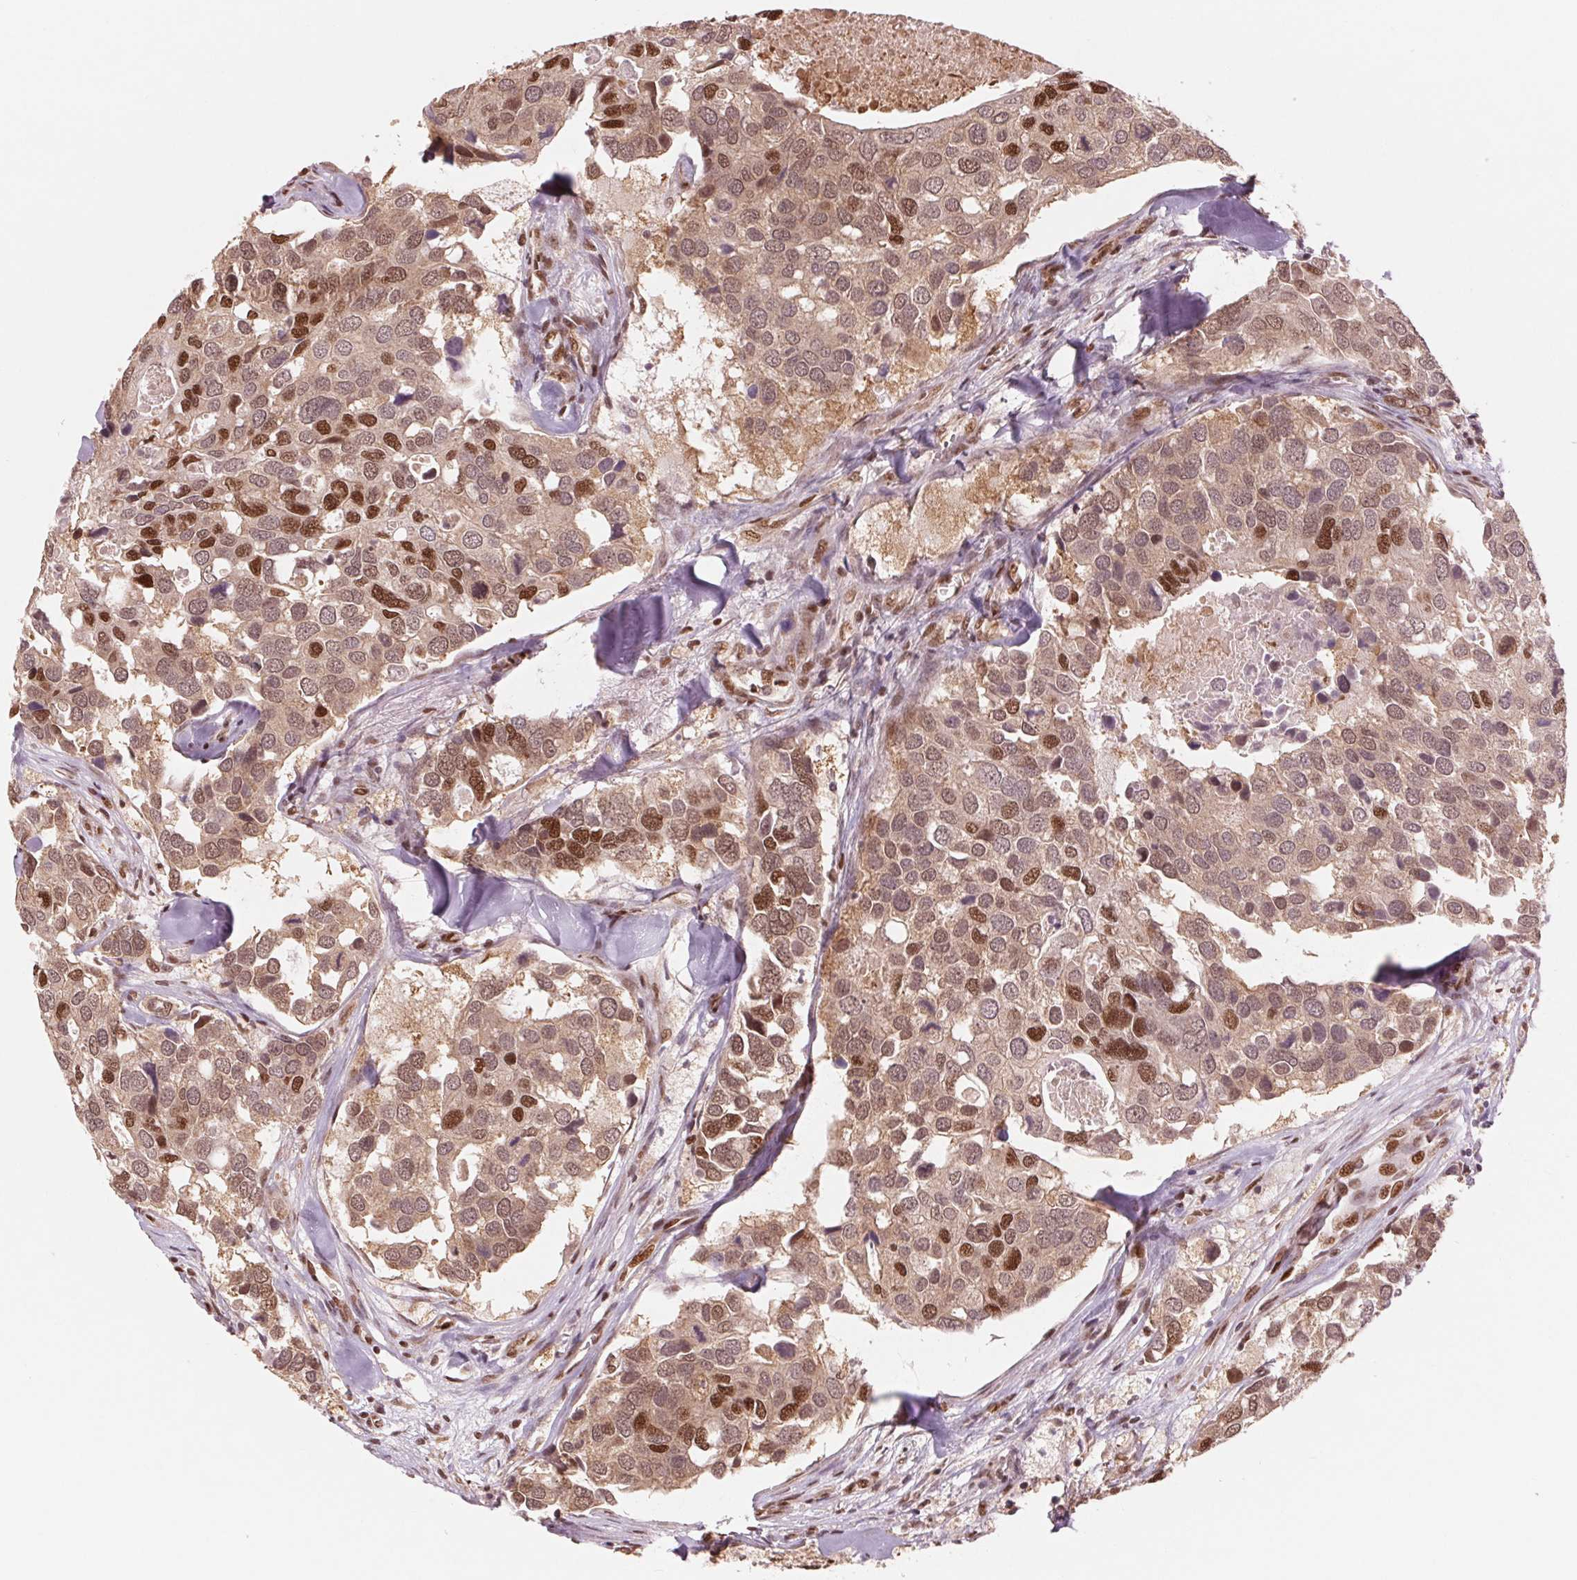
{"staining": {"intensity": "moderate", "quantity": ">75%", "location": "nuclear"}, "tissue": "breast cancer", "cell_type": "Tumor cells", "image_type": "cancer", "snomed": [{"axis": "morphology", "description": "Duct carcinoma"}, {"axis": "topography", "description": "Breast"}], "caption": "Moderate nuclear positivity for a protein is identified in about >75% of tumor cells of breast invasive ductal carcinoma using immunohistochemistry (IHC).", "gene": "TTLL9", "patient": {"sex": "female", "age": 83}}